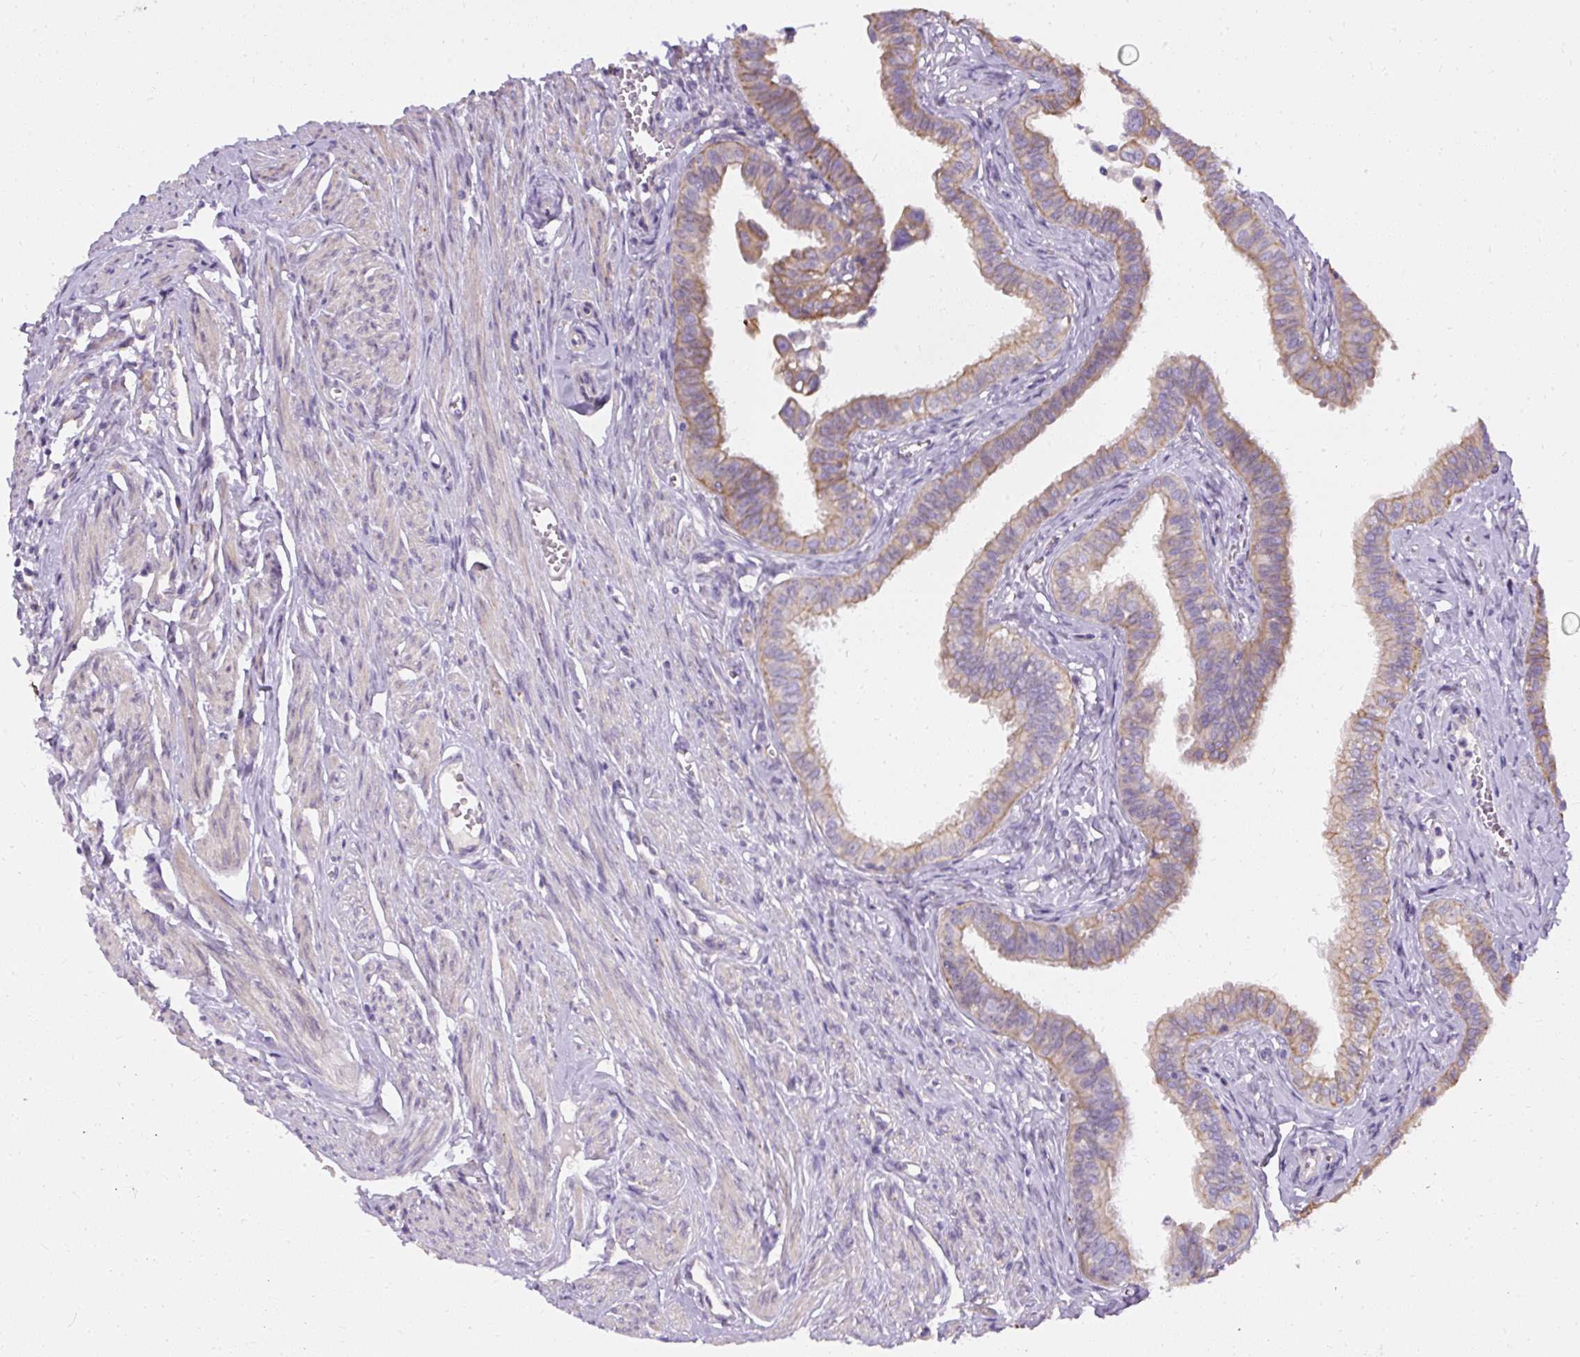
{"staining": {"intensity": "moderate", "quantity": ">75%", "location": "cytoplasmic/membranous"}, "tissue": "fallopian tube", "cell_type": "Glandular cells", "image_type": "normal", "snomed": [{"axis": "morphology", "description": "Normal tissue, NOS"}, {"axis": "morphology", "description": "Carcinoma, NOS"}, {"axis": "topography", "description": "Fallopian tube"}, {"axis": "topography", "description": "Ovary"}], "caption": "Brown immunohistochemical staining in benign fallopian tube exhibits moderate cytoplasmic/membranous expression in approximately >75% of glandular cells.", "gene": "FAM149A", "patient": {"sex": "female", "age": 59}}